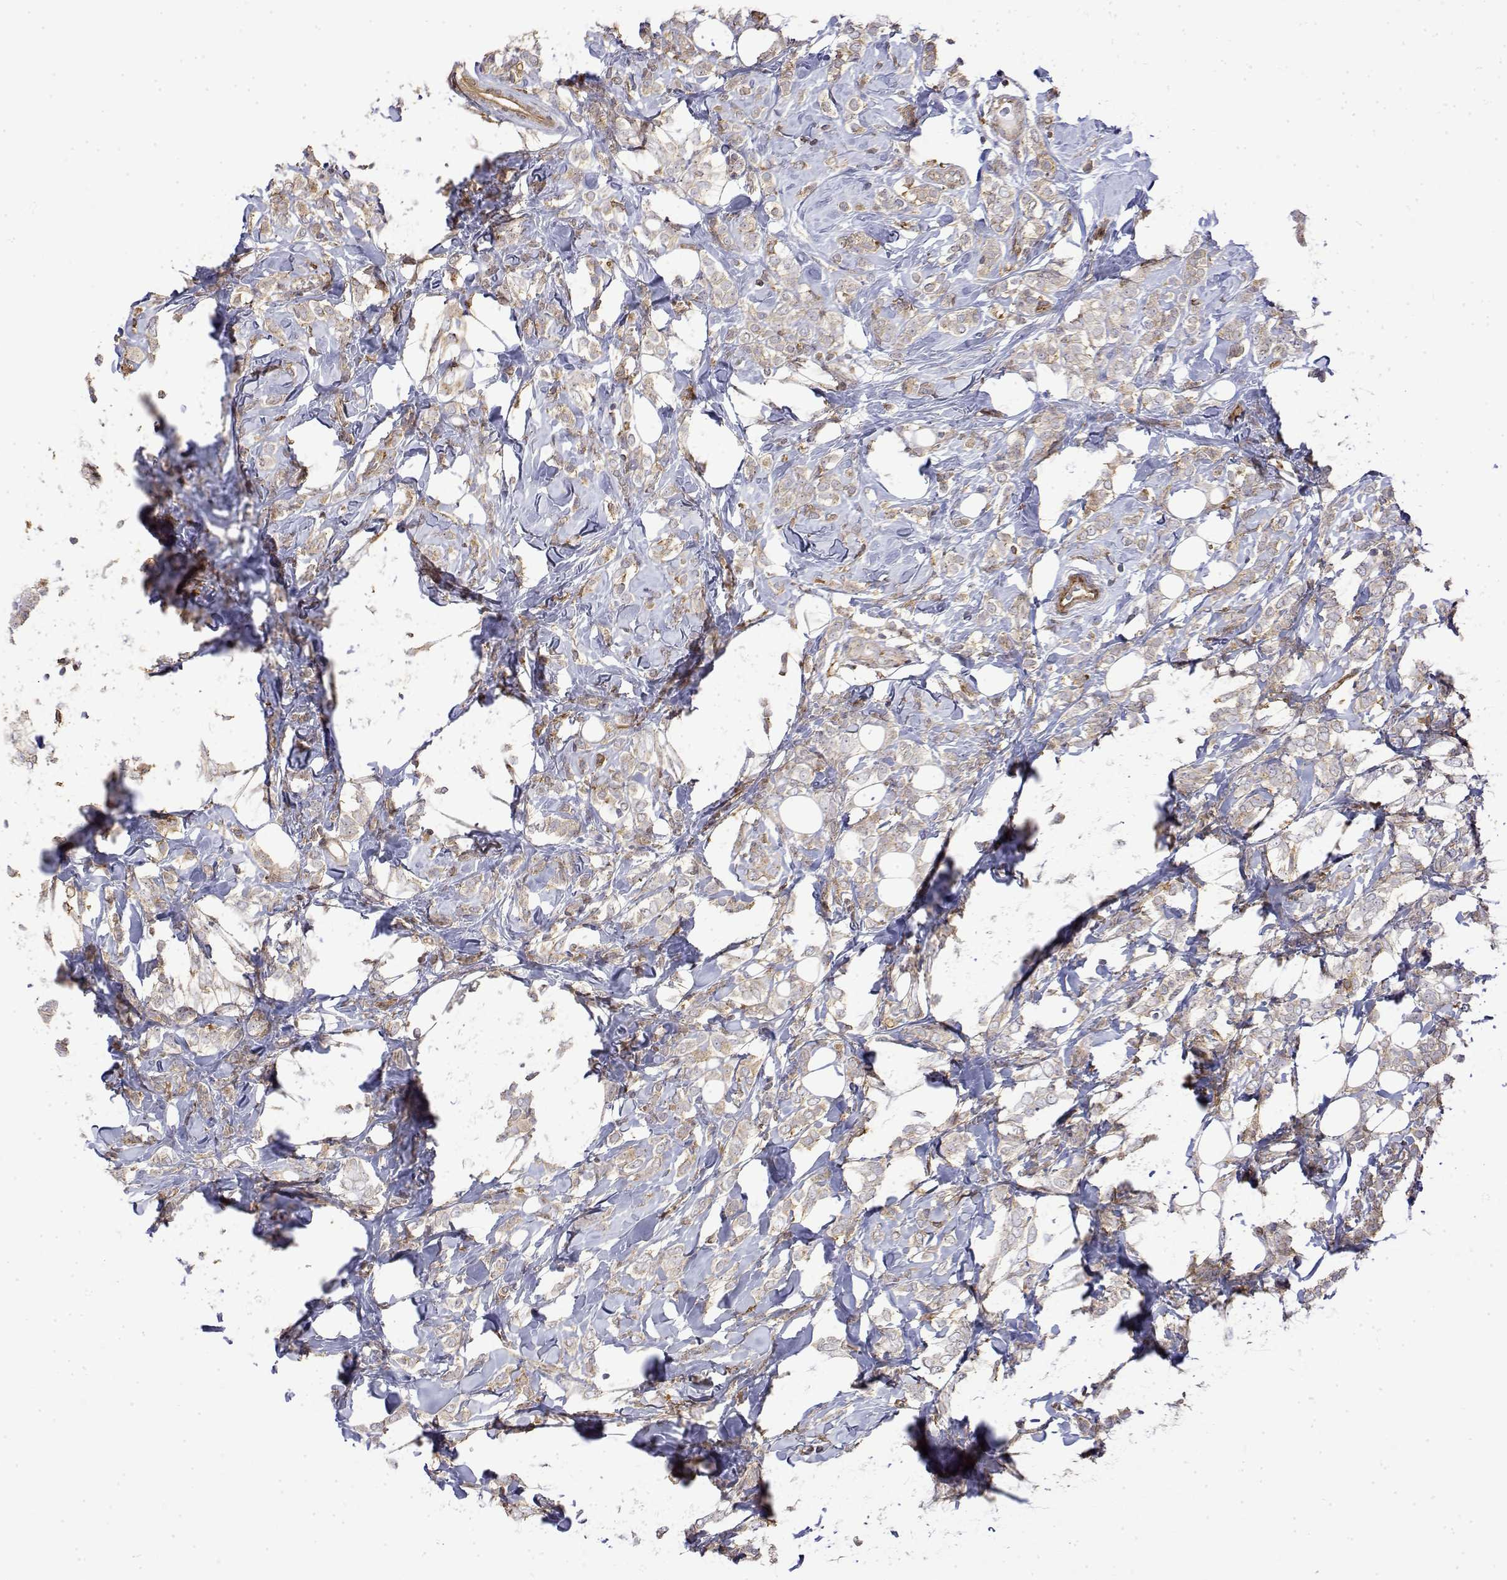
{"staining": {"intensity": "weak", "quantity": "25%-75%", "location": "cytoplasmic/membranous"}, "tissue": "breast cancer", "cell_type": "Tumor cells", "image_type": "cancer", "snomed": [{"axis": "morphology", "description": "Lobular carcinoma"}, {"axis": "topography", "description": "Breast"}], "caption": "Human breast cancer stained with a protein marker shows weak staining in tumor cells.", "gene": "PACSIN2", "patient": {"sex": "female", "age": 49}}